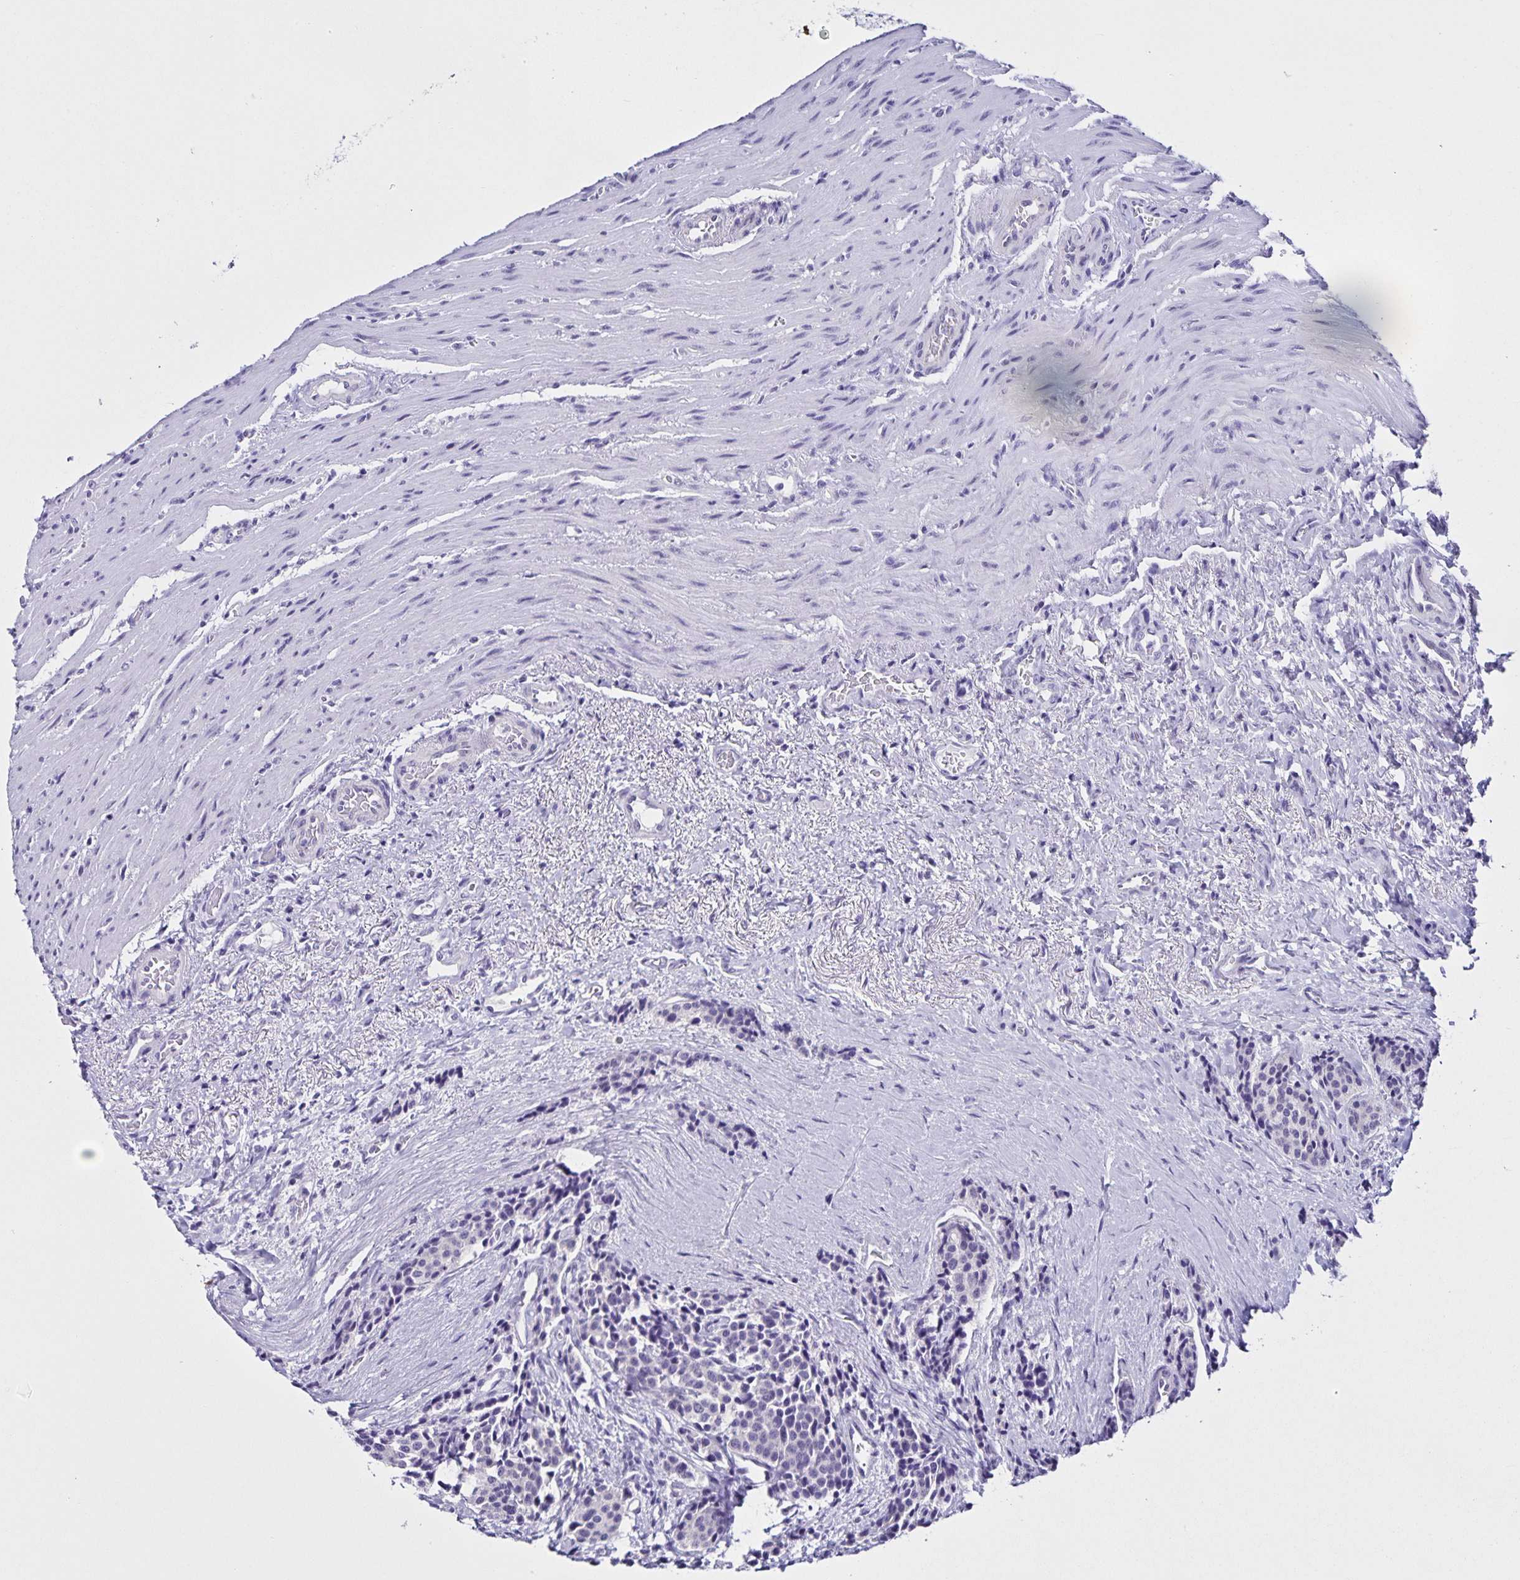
{"staining": {"intensity": "negative", "quantity": "none", "location": "none"}, "tissue": "carcinoid", "cell_type": "Tumor cells", "image_type": "cancer", "snomed": [{"axis": "morphology", "description": "Carcinoid, malignant, NOS"}, {"axis": "topography", "description": "Small intestine"}], "caption": "High power microscopy photomicrograph of an immunohistochemistry histopathology image of carcinoid (malignant), revealing no significant expression in tumor cells.", "gene": "FAM170A", "patient": {"sex": "male", "age": 73}}